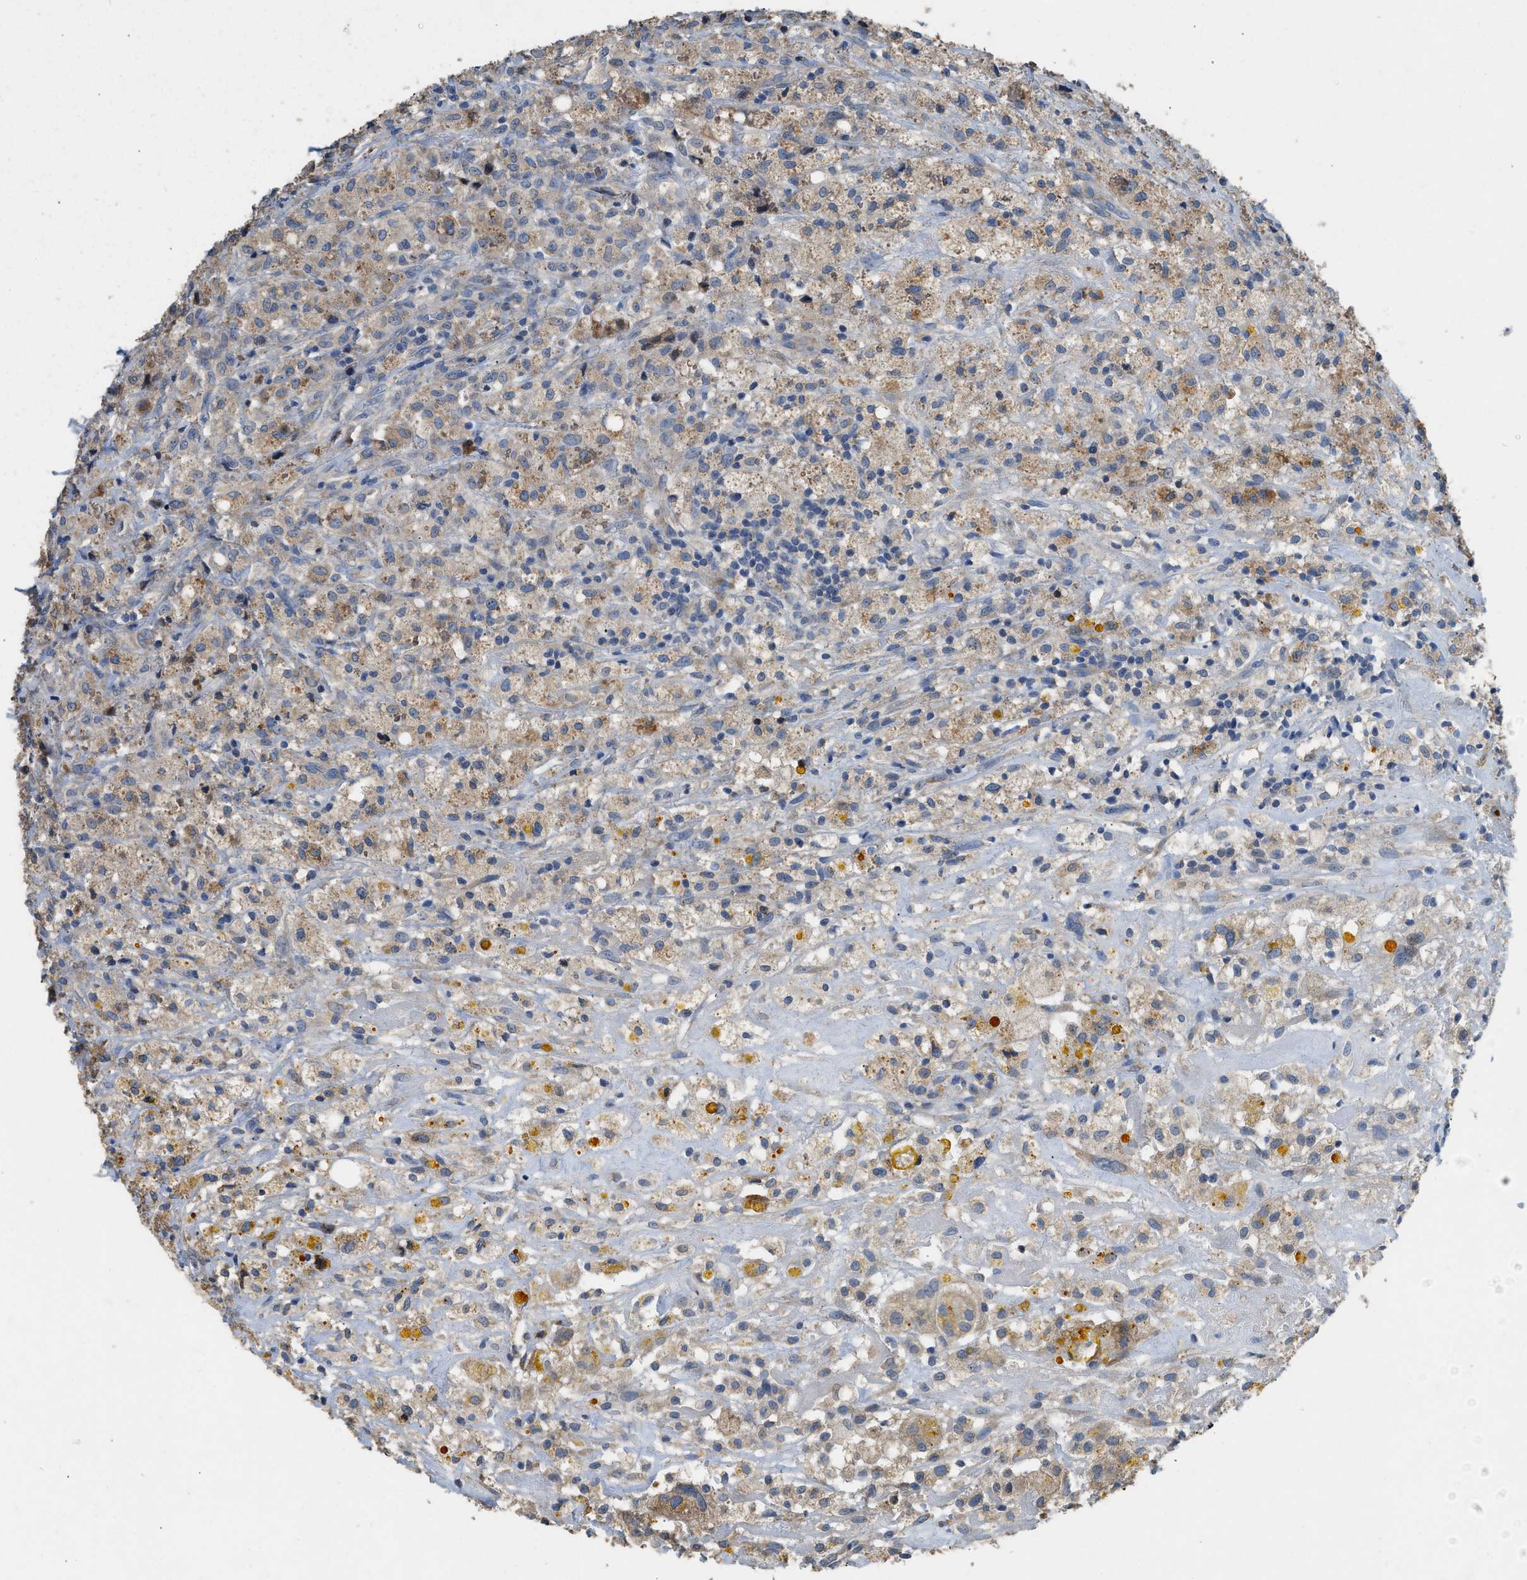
{"staining": {"intensity": "weak", "quantity": ">75%", "location": "cytoplasmic/membranous"}, "tissue": "testis cancer", "cell_type": "Tumor cells", "image_type": "cancer", "snomed": [{"axis": "morphology", "description": "Carcinoma, Embryonal, NOS"}, {"axis": "topography", "description": "Testis"}], "caption": "Testis embryonal carcinoma tissue exhibits weak cytoplasmic/membranous expression in about >75% of tumor cells", "gene": "TMEM150A", "patient": {"sex": "male", "age": 2}}